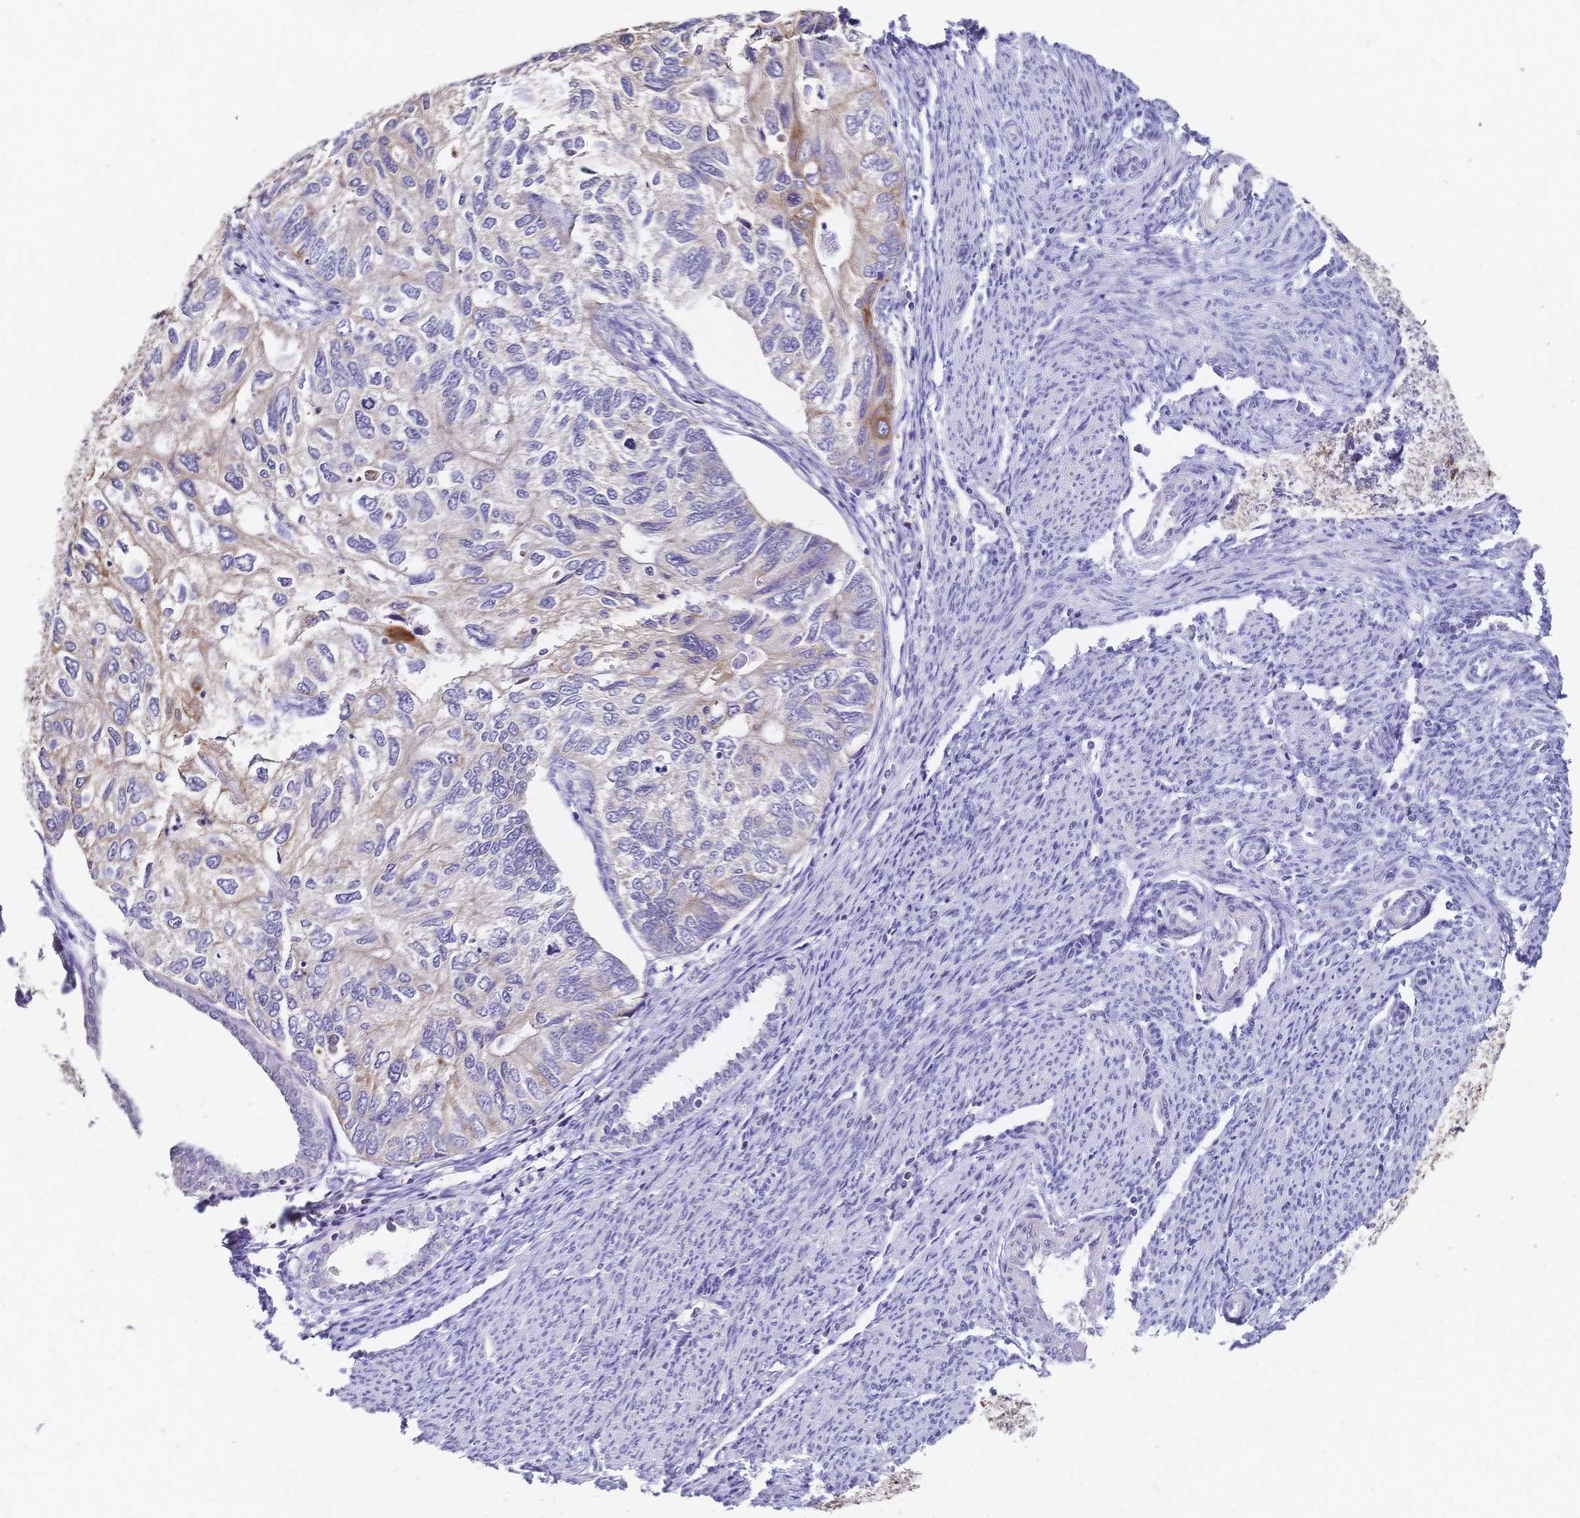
{"staining": {"intensity": "moderate", "quantity": "<25%", "location": "cytoplasmic/membranous"}, "tissue": "endometrial cancer", "cell_type": "Tumor cells", "image_type": "cancer", "snomed": [{"axis": "morphology", "description": "Carcinoma, NOS"}, {"axis": "topography", "description": "Uterus"}], "caption": "DAB immunohistochemical staining of carcinoma (endometrial) reveals moderate cytoplasmic/membranous protein staining in about <25% of tumor cells.", "gene": "DTNB", "patient": {"sex": "female", "age": 76}}